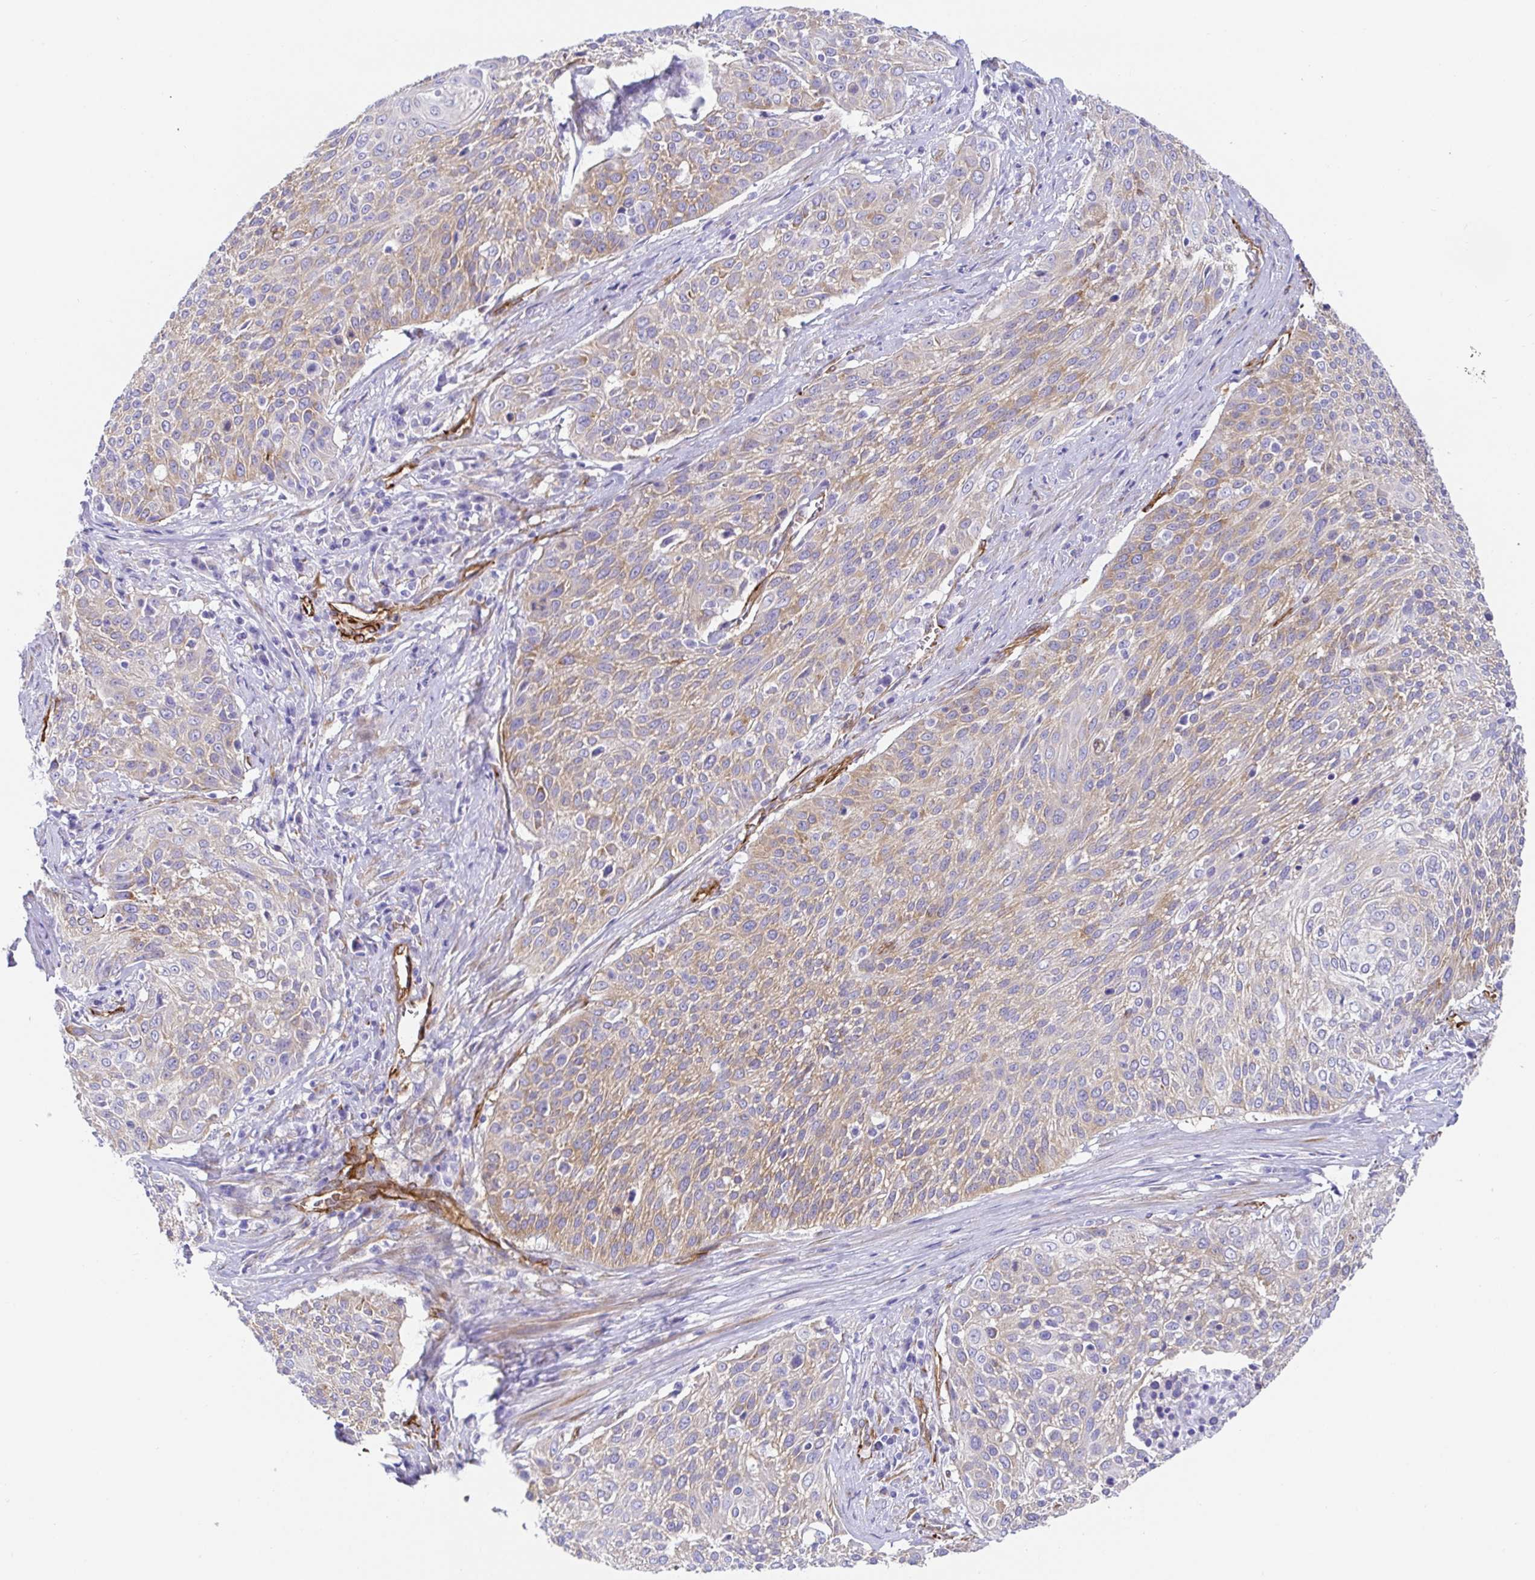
{"staining": {"intensity": "weak", "quantity": "25%-75%", "location": "cytoplasmic/membranous"}, "tissue": "cervical cancer", "cell_type": "Tumor cells", "image_type": "cancer", "snomed": [{"axis": "morphology", "description": "Squamous cell carcinoma, NOS"}, {"axis": "topography", "description": "Cervix"}], "caption": "Tumor cells display low levels of weak cytoplasmic/membranous expression in about 25%-75% of cells in human squamous cell carcinoma (cervical).", "gene": "DOCK1", "patient": {"sex": "female", "age": 31}}